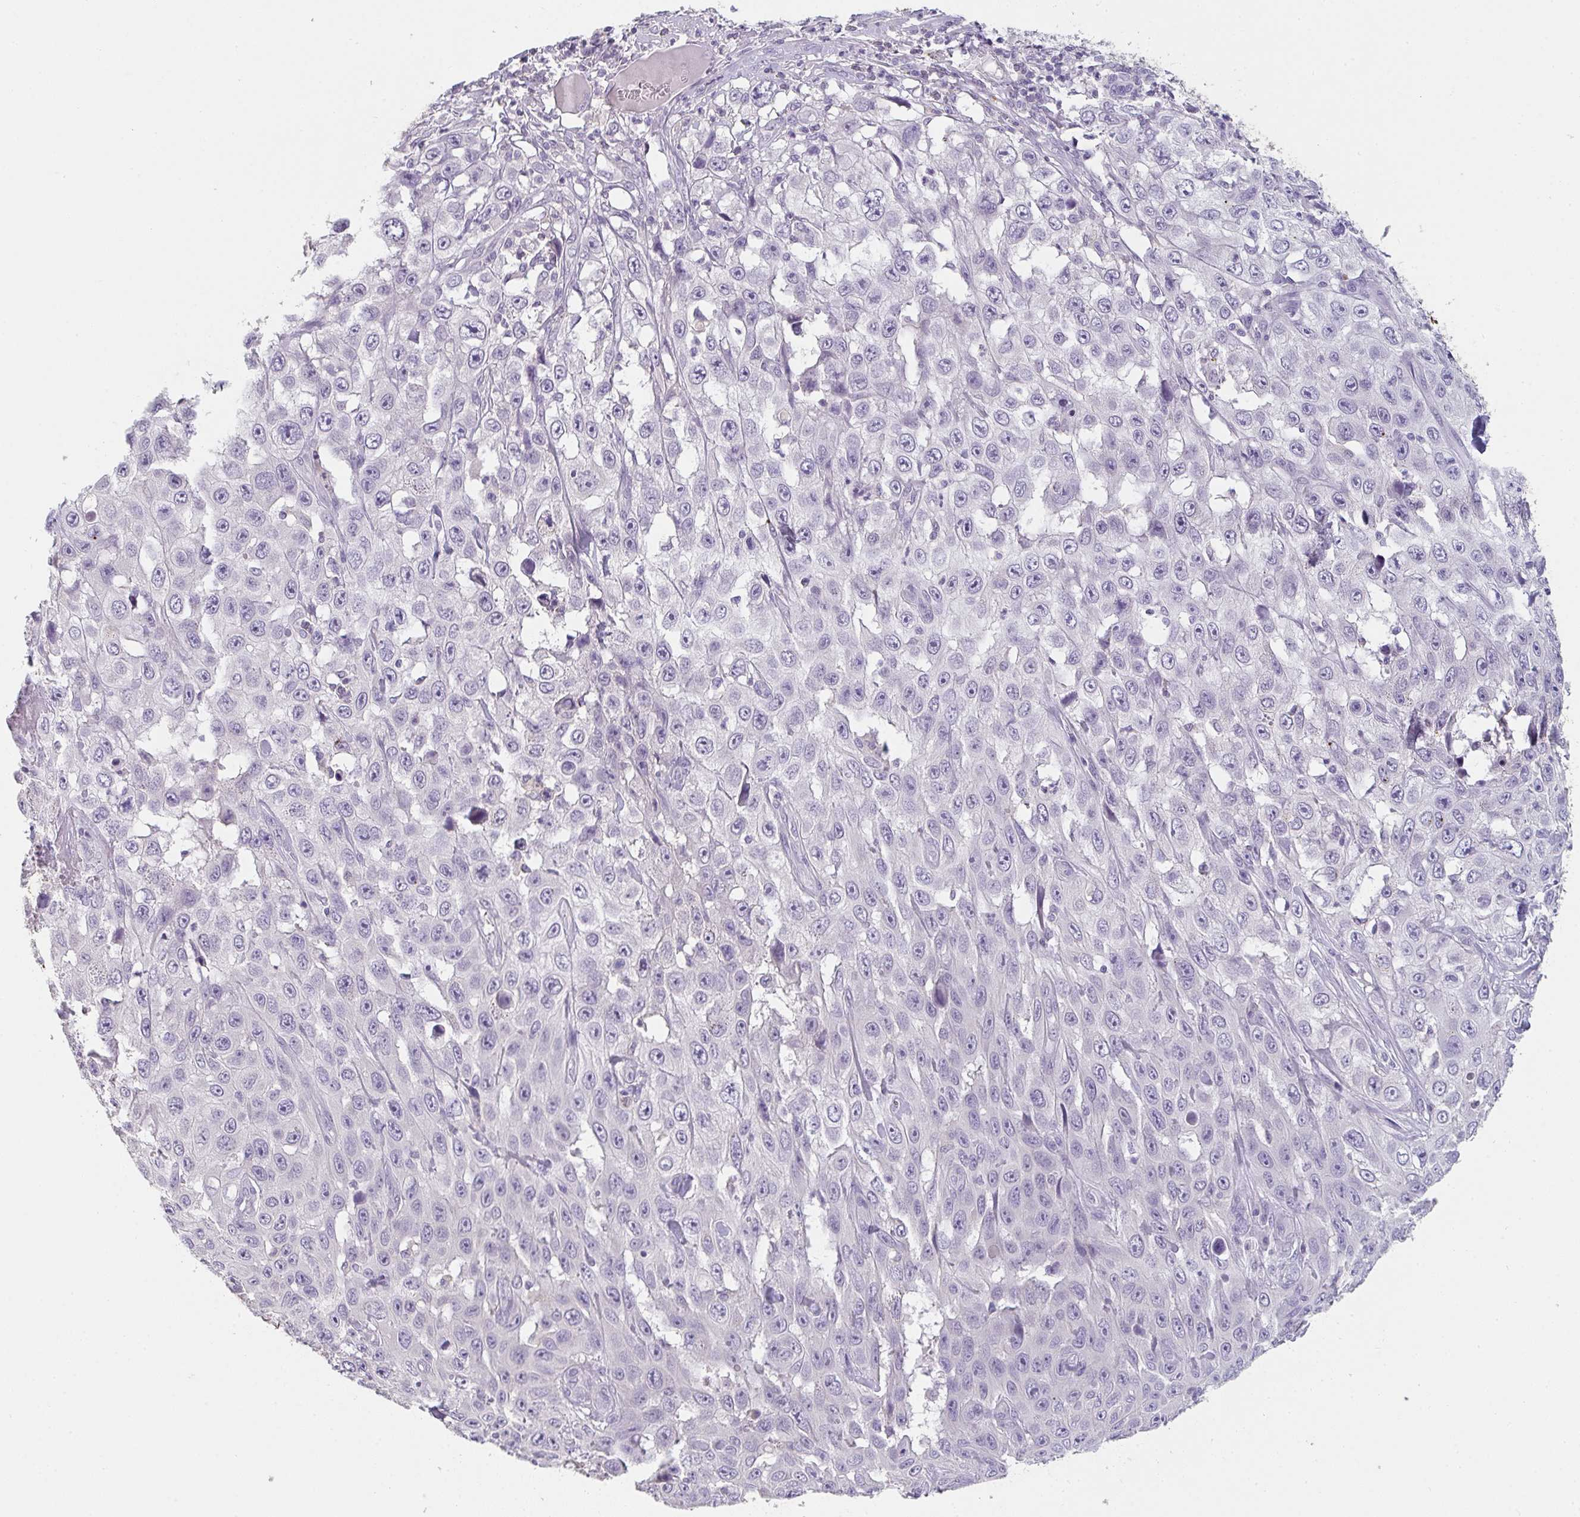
{"staining": {"intensity": "negative", "quantity": "none", "location": "none"}, "tissue": "skin cancer", "cell_type": "Tumor cells", "image_type": "cancer", "snomed": [{"axis": "morphology", "description": "Squamous cell carcinoma, NOS"}, {"axis": "topography", "description": "Skin"}], "caption": "Immunohistochemistry histopathology image of neoplastic tissue: skin cancer (squamous cell carcinoma) stained with DAB (3,3'-diaminobenzidine) demonstrates no significant protein expression in tumor cells.", "gene": "C1QTNF8", "patient": {"sex": "male", "age": 82}}